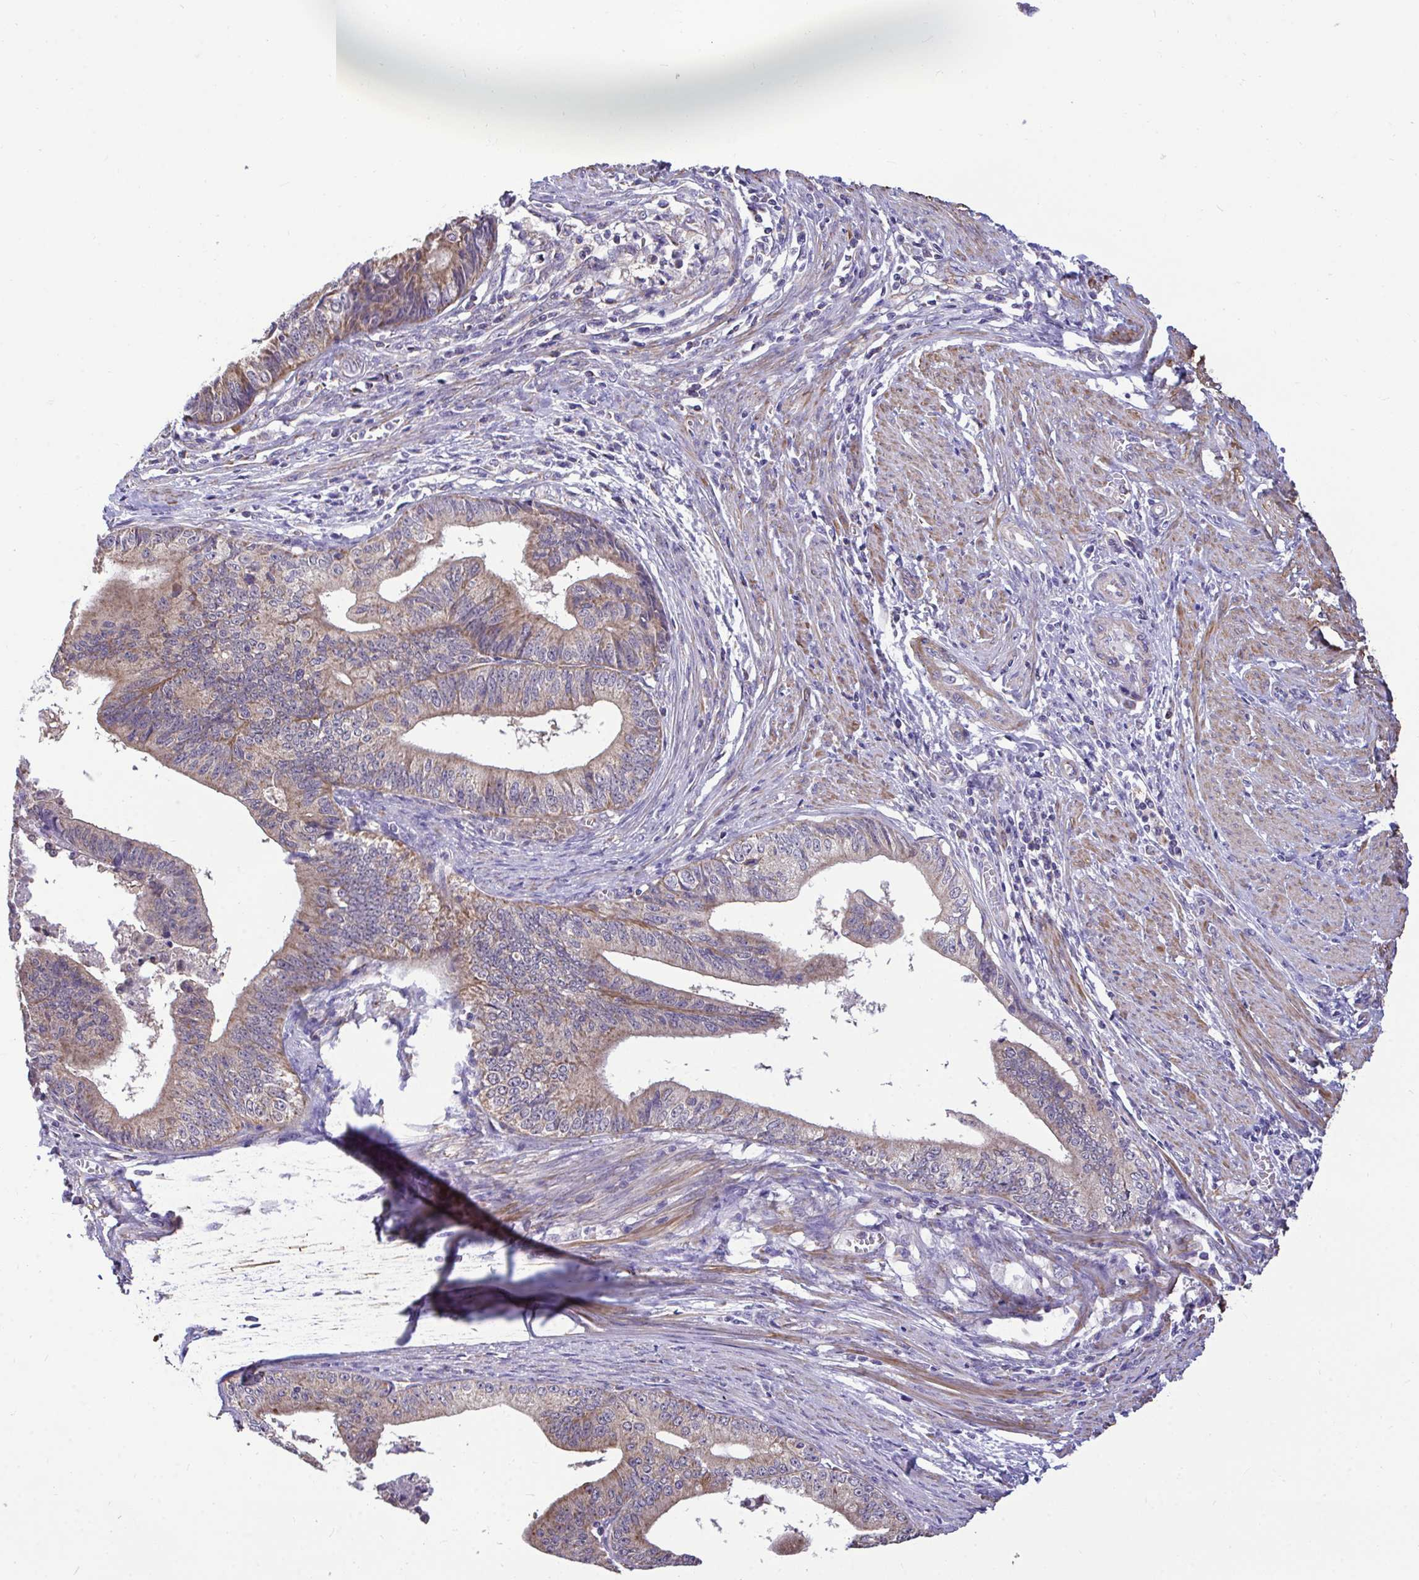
{"staining": {"intensity": "weak", "quantity": ">75%", "location": "cytoplasmic/membranous"}, "tissue": "endometrial cancer", "cell_type": "Tumor cells", "image_type": "cancer", "snomed": [{"axis": "morphology", "description": "Adenocarcinoma, NOS"}, {"axis": "topography", "description": "Endometrium"}], "caption": "Human adenocarcinoma (endometrial) stained with a brown dye reveals weak cytoplasmic/membranous positive positivity in about >75% of tumor cells.", "gene": "SARS2", "patient": {"sex": "female", "age": 65}}